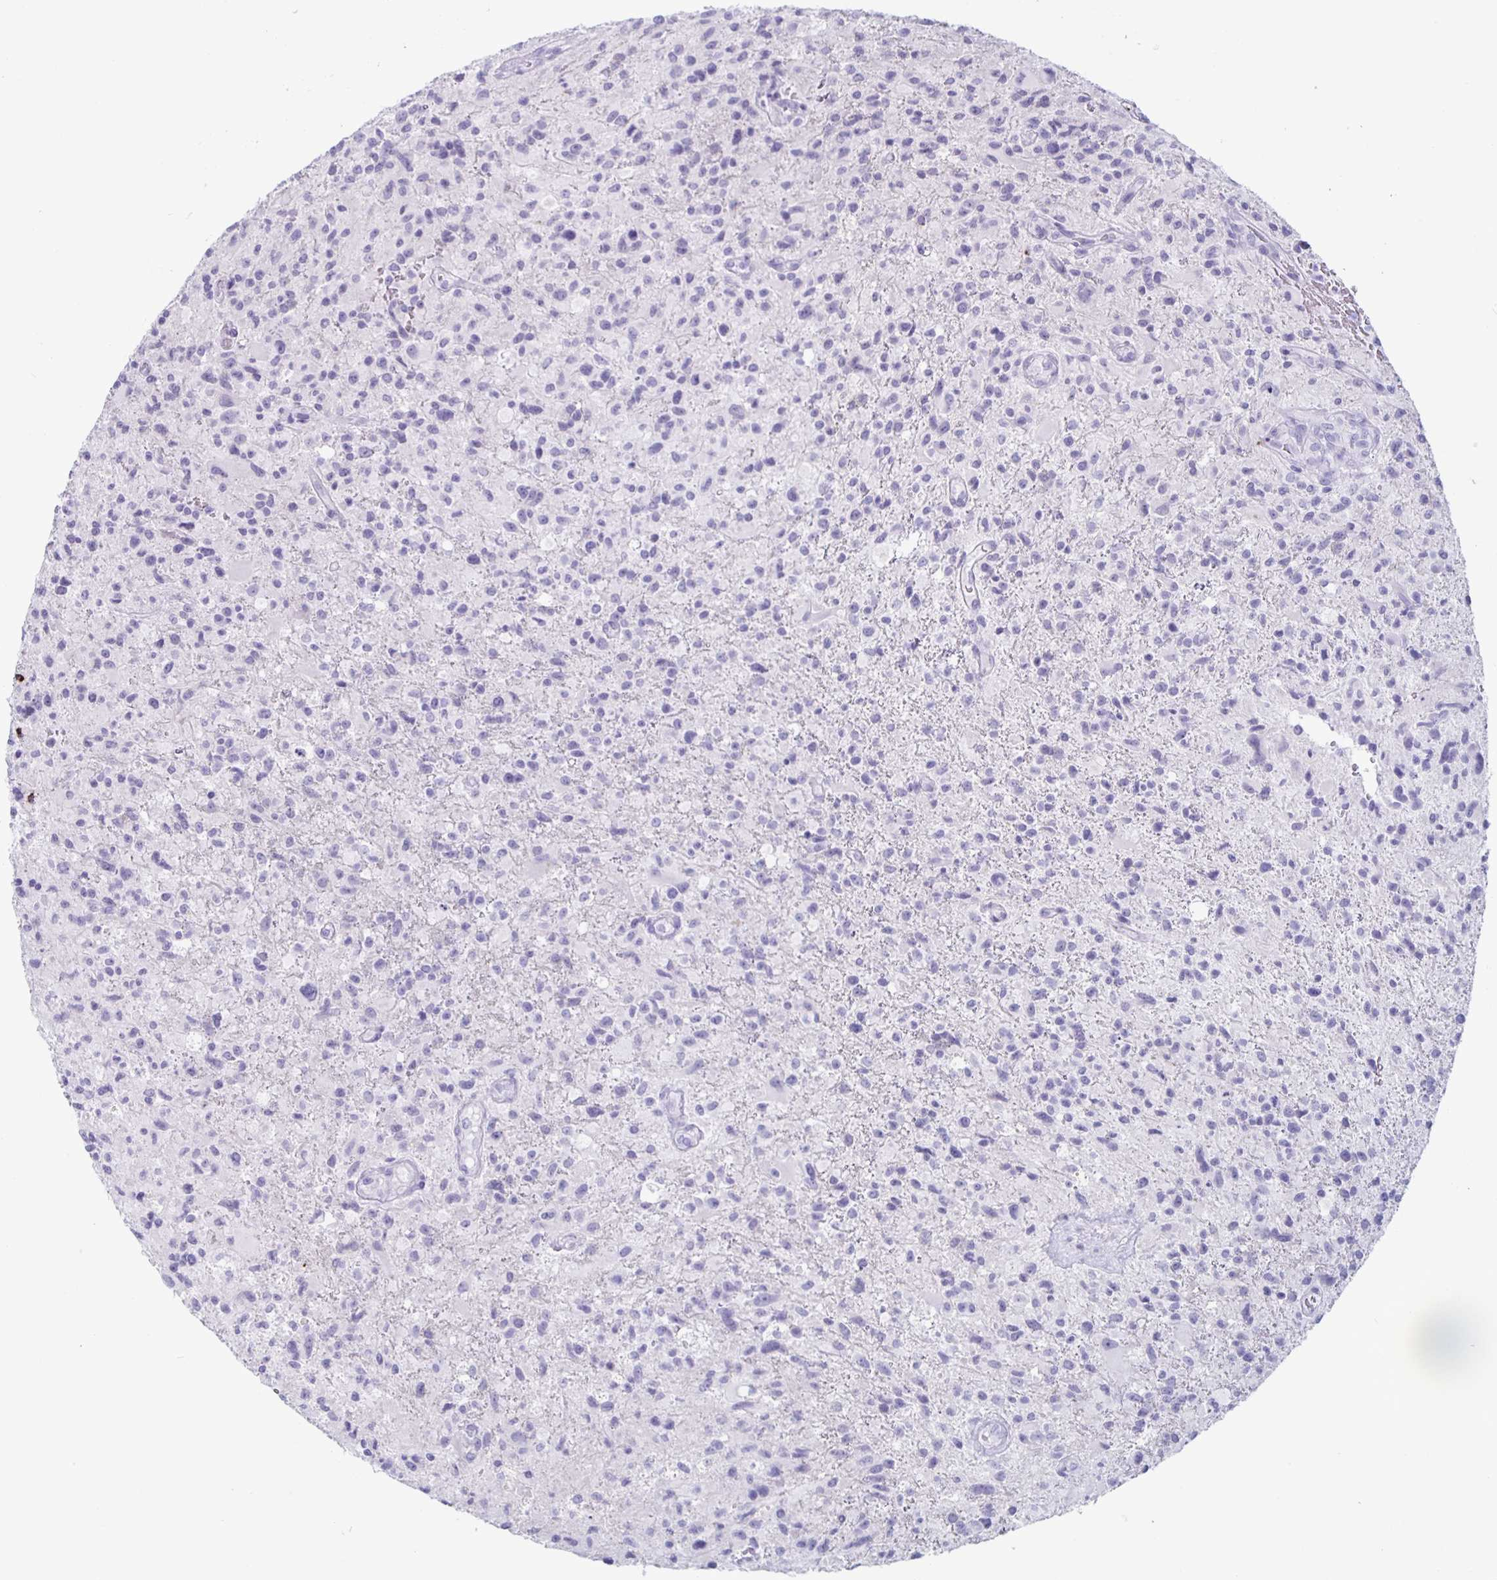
{"staining": {"intensity": "negative", "quantity": "none", "location": "none"}, "tissue": "glioma", "cell_type": "Tumor cells", "image_type": "cancer", "snomed": [{"axis": "morphology", "description": "Glioma, malignant, High grade"}, {"axis": "topography", "description": "Brain"}], "caption": "Glioma was stained to show a protein in brown. There is no significant positivity in tumor cells.", "gene": "GZMK", "patient": {"sex": "male", "age": 63}}